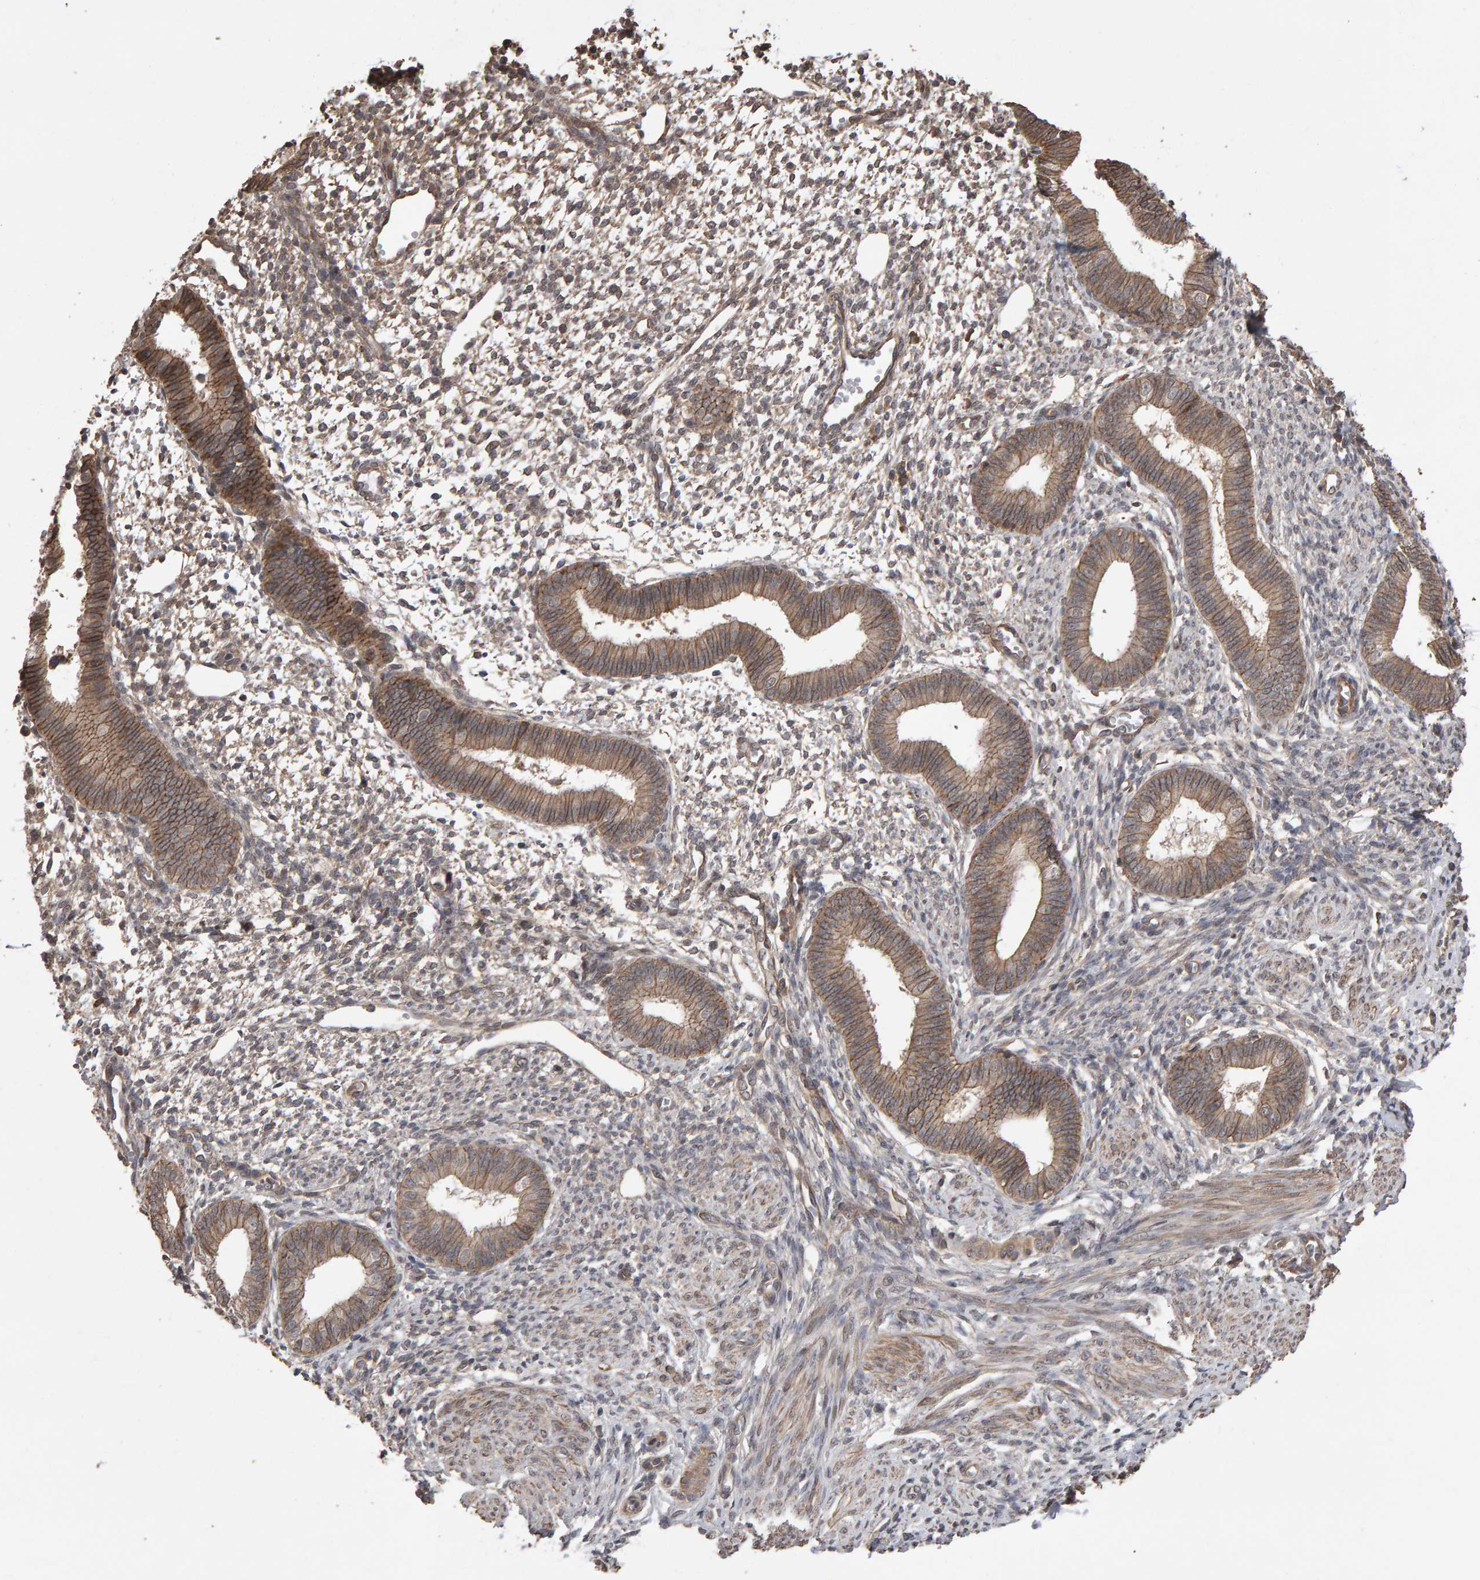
{"staining": {"intensity": "weak", "quantity": "25%-75%", "location": "cytoplasmic/membranous"}, "tissue": "endometrium", "cell_type": "Cells in endometrial stroma", "image_type": "normal", "snomed": [{"axis": "morphology", "description": "Normal tissue, NOS"}, {"axis": "topography", "description": "Endometrium"}], "caption": "Immunohistochemistry (IHC) of benign endometrium demonstrates low levels of weak cytoplasmic/membranous staining in approximately 25%-75% of cells in endometrial stroma. Nuclei are stained in blue.", "gene": "SCRIB", "patient": {"sex": "female", "age": 46}}